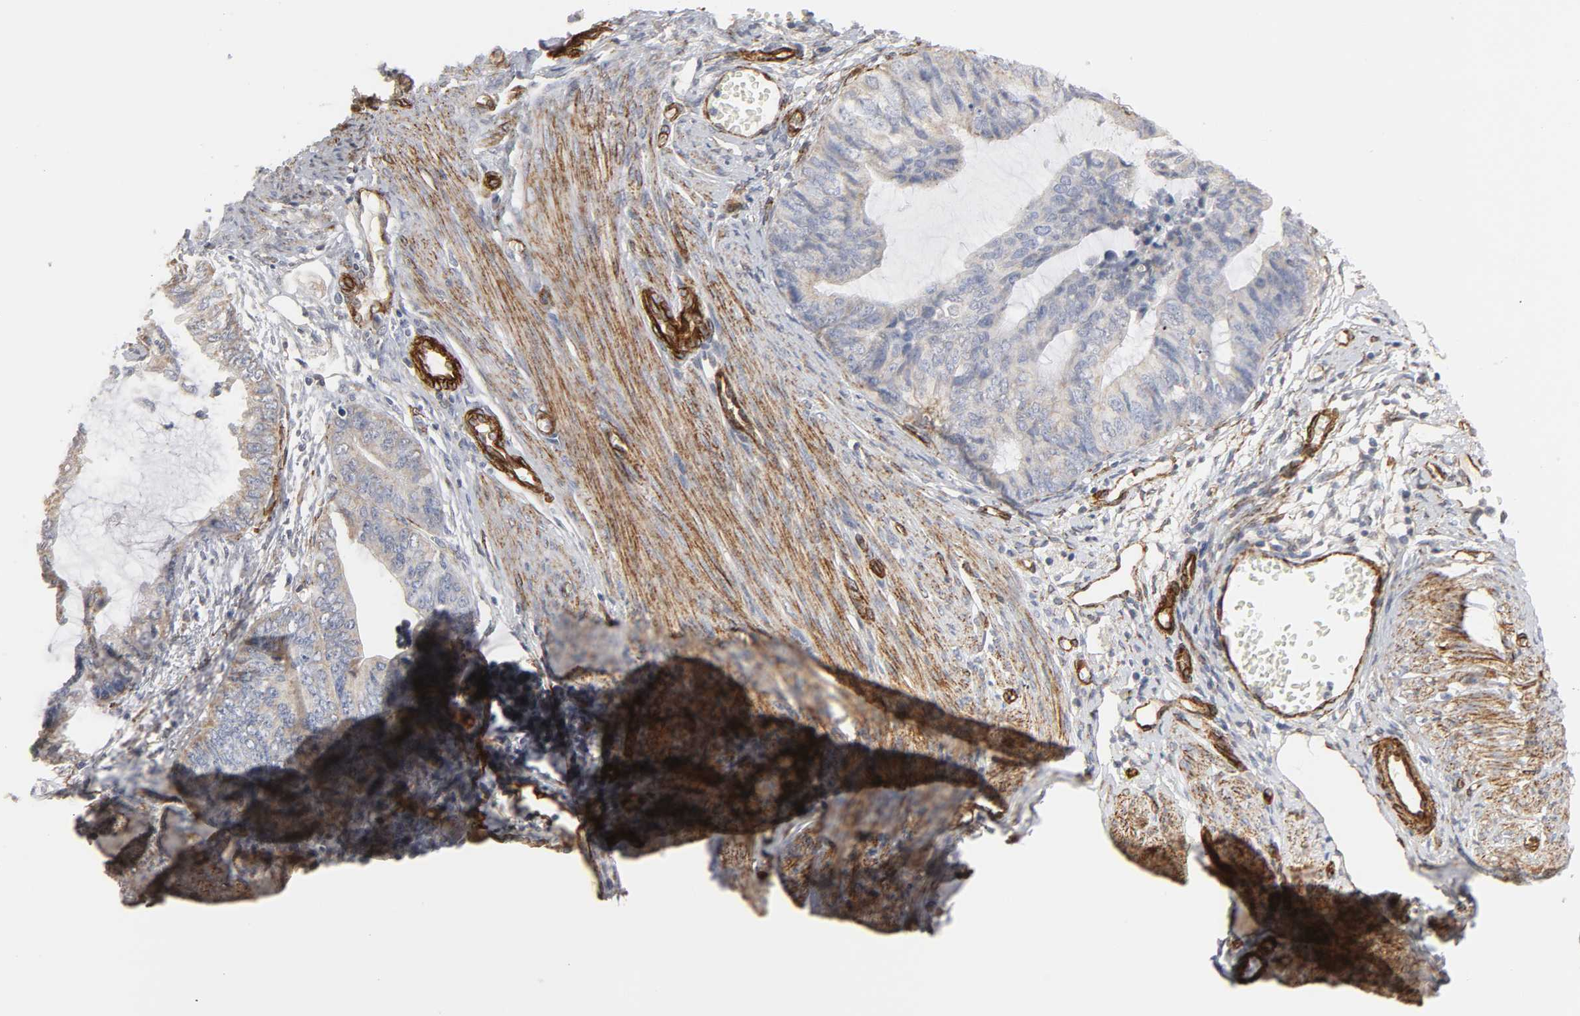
{"staining": {"intensity": "negative", "quantity": "none", "location": "none"}, "tissue": "endometrial cancer", "cell_type": "Tumor cells", "image_type": "cancer", "snomed": [{"axis": "morphology", "description": "Adenocarcinoma, NOS"}, {"axis": "topography", "description": "Endometrium"}], "caption": "A high-resolution micrograph shows IHC staining of adenocarcinoma (endometrial), which demonstrates no significant expression in tumor cells. (Brightfield microscopy of DAB IHC at high magnification).", "gene": "GNG2", "patient": {"sex": "female", "age": 75}}